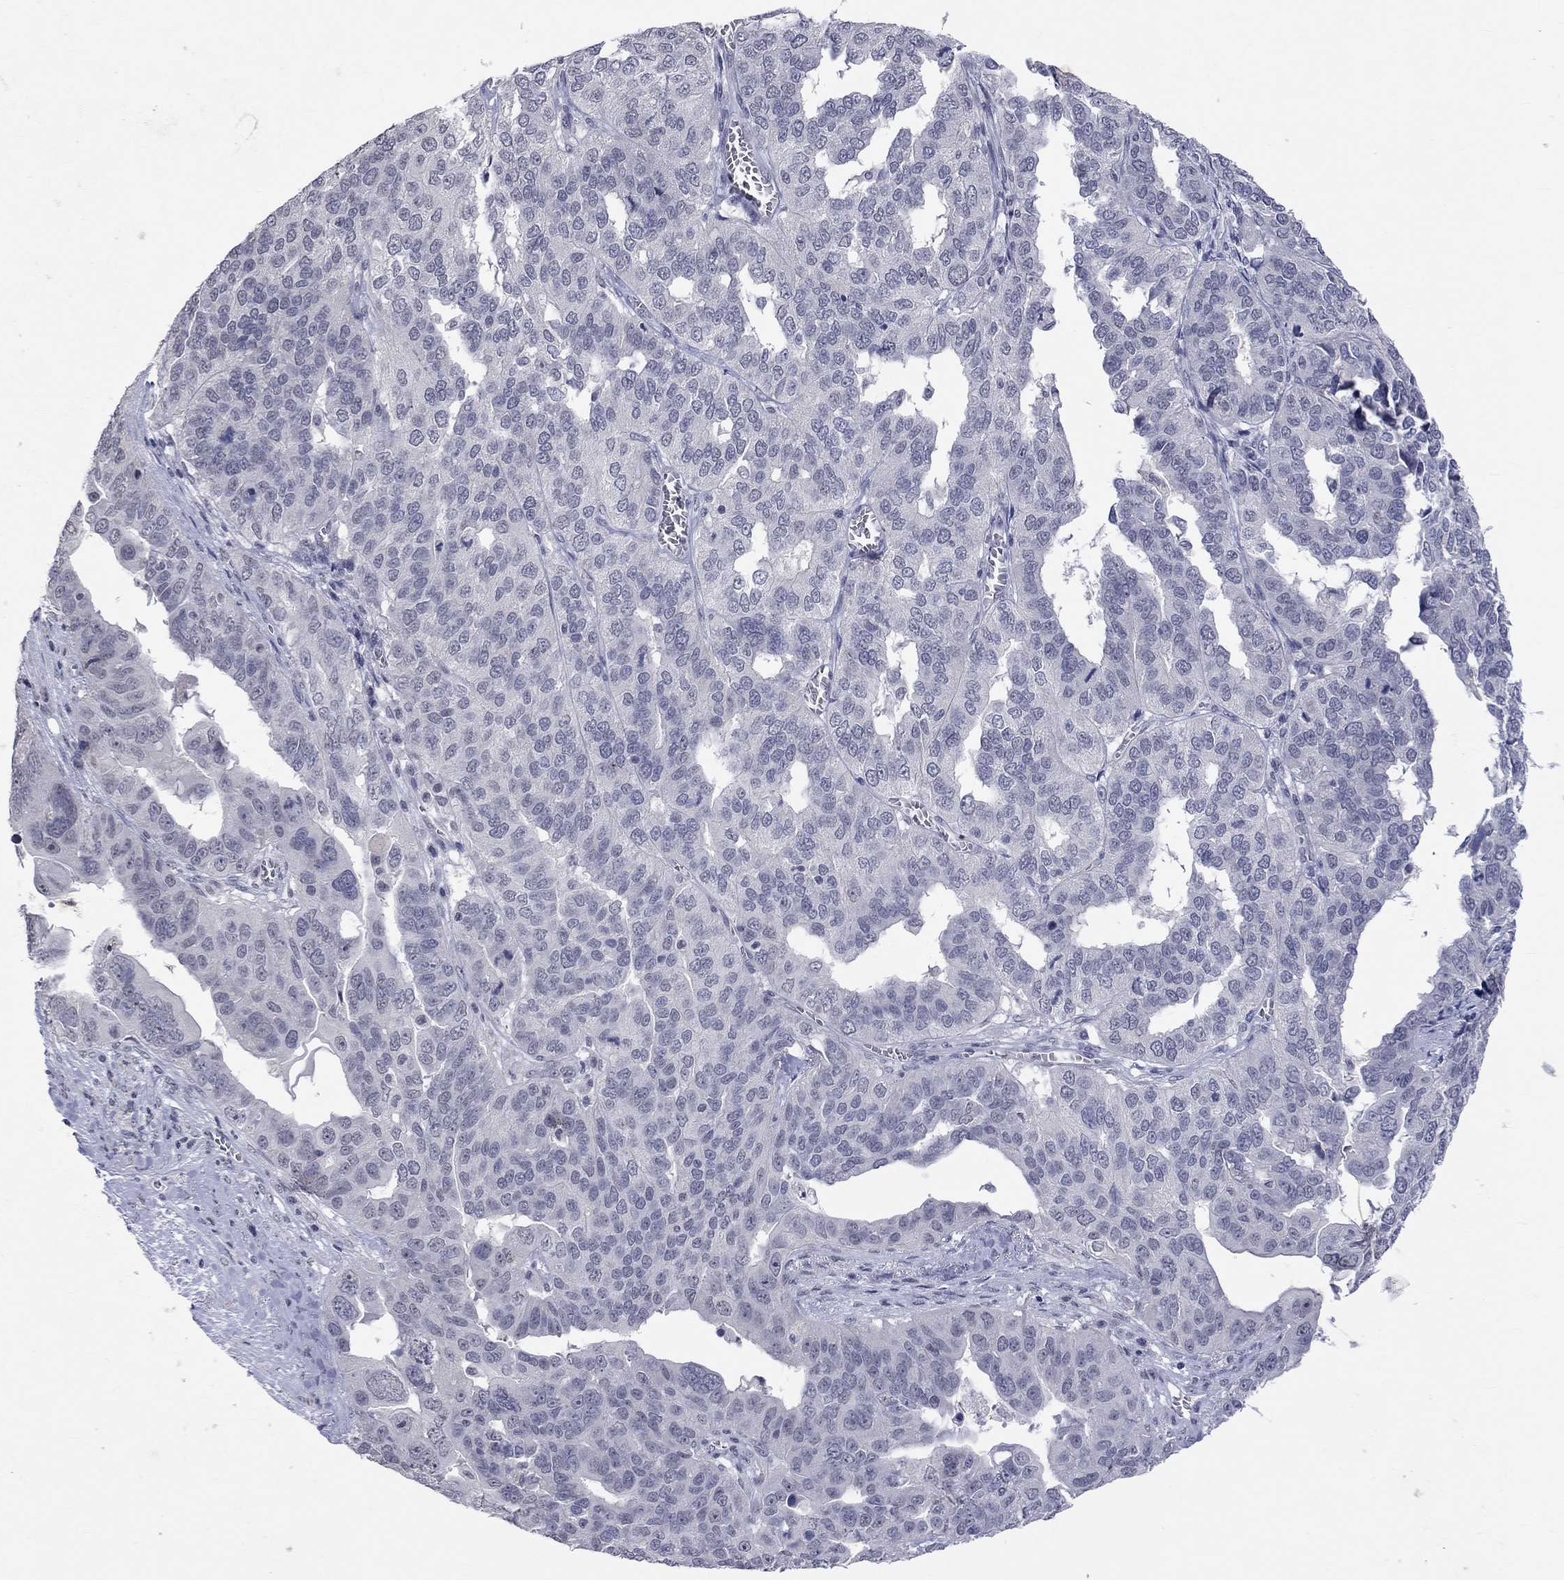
{"staining": {"intensity": "negative", "quantity": "none", "location": "none"}, "tissue": "ovarian cancer", "cell_type": "Tumor cells", "image_type": "cancer", "snomed": [{"axis": "morphology", "description": "Carcinoma, endometroid"}, {"axis": "topography", "description": "Soft tissue"}, {"axis": "topography", "description": "Ovary"}], "caption": "Immunohistochemical staining of ovarian cancer (endometroid carcinoma) displays no significant staining in tumor cells.", "gene": "TMEM143", "patient": {"sex": "female", "age": 52}}